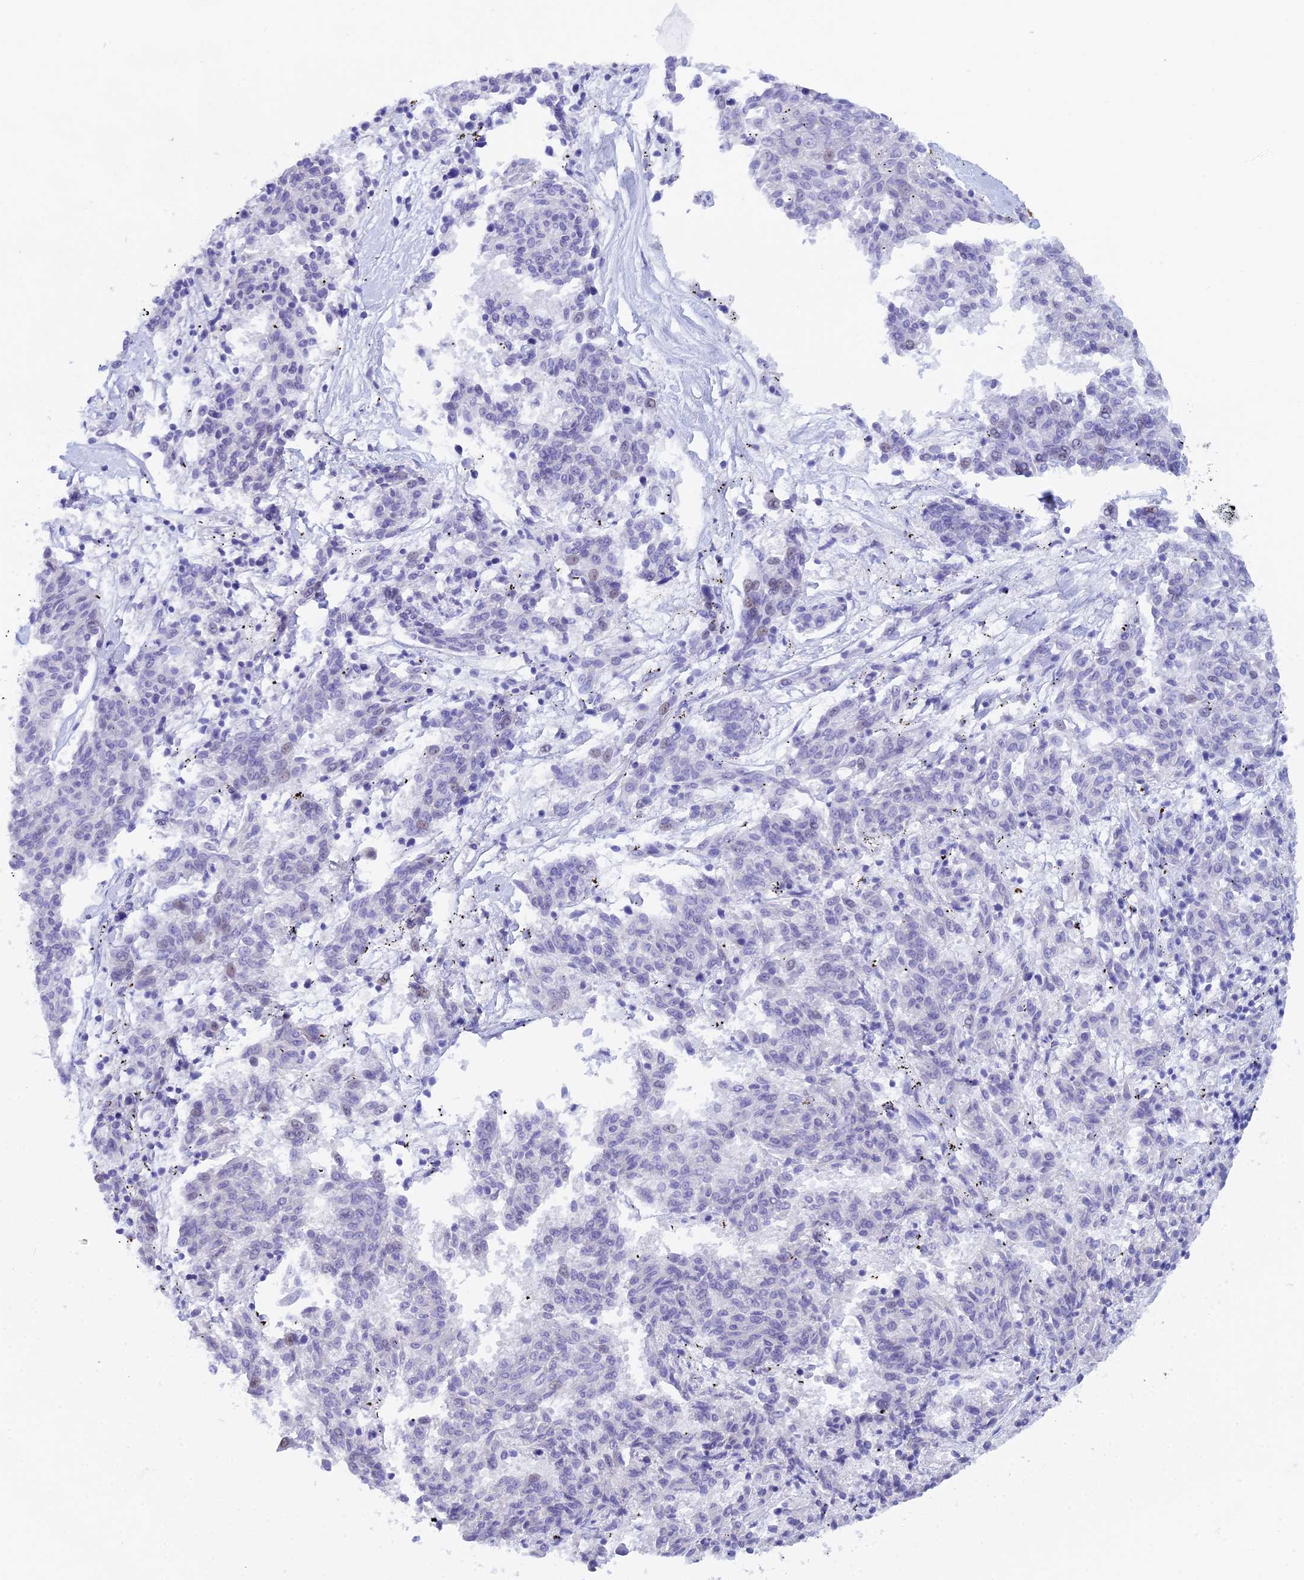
{"staining": {"intensity": "negative", "quantity": "none", "location": "none"}, "tissue": "melanoma", "cell_type": "Tumor cells", "image_type": "cancer", "snomed": [{"axis": "morphology", "description": "Malignant melanoma, NOS"}, {"axis": "topography", "description": "Skin"}], "caption": "Tumor cells show no significant staining in melanoma.", "gene": "REG1A", "patient": {"sex": "female", "age": 72}}